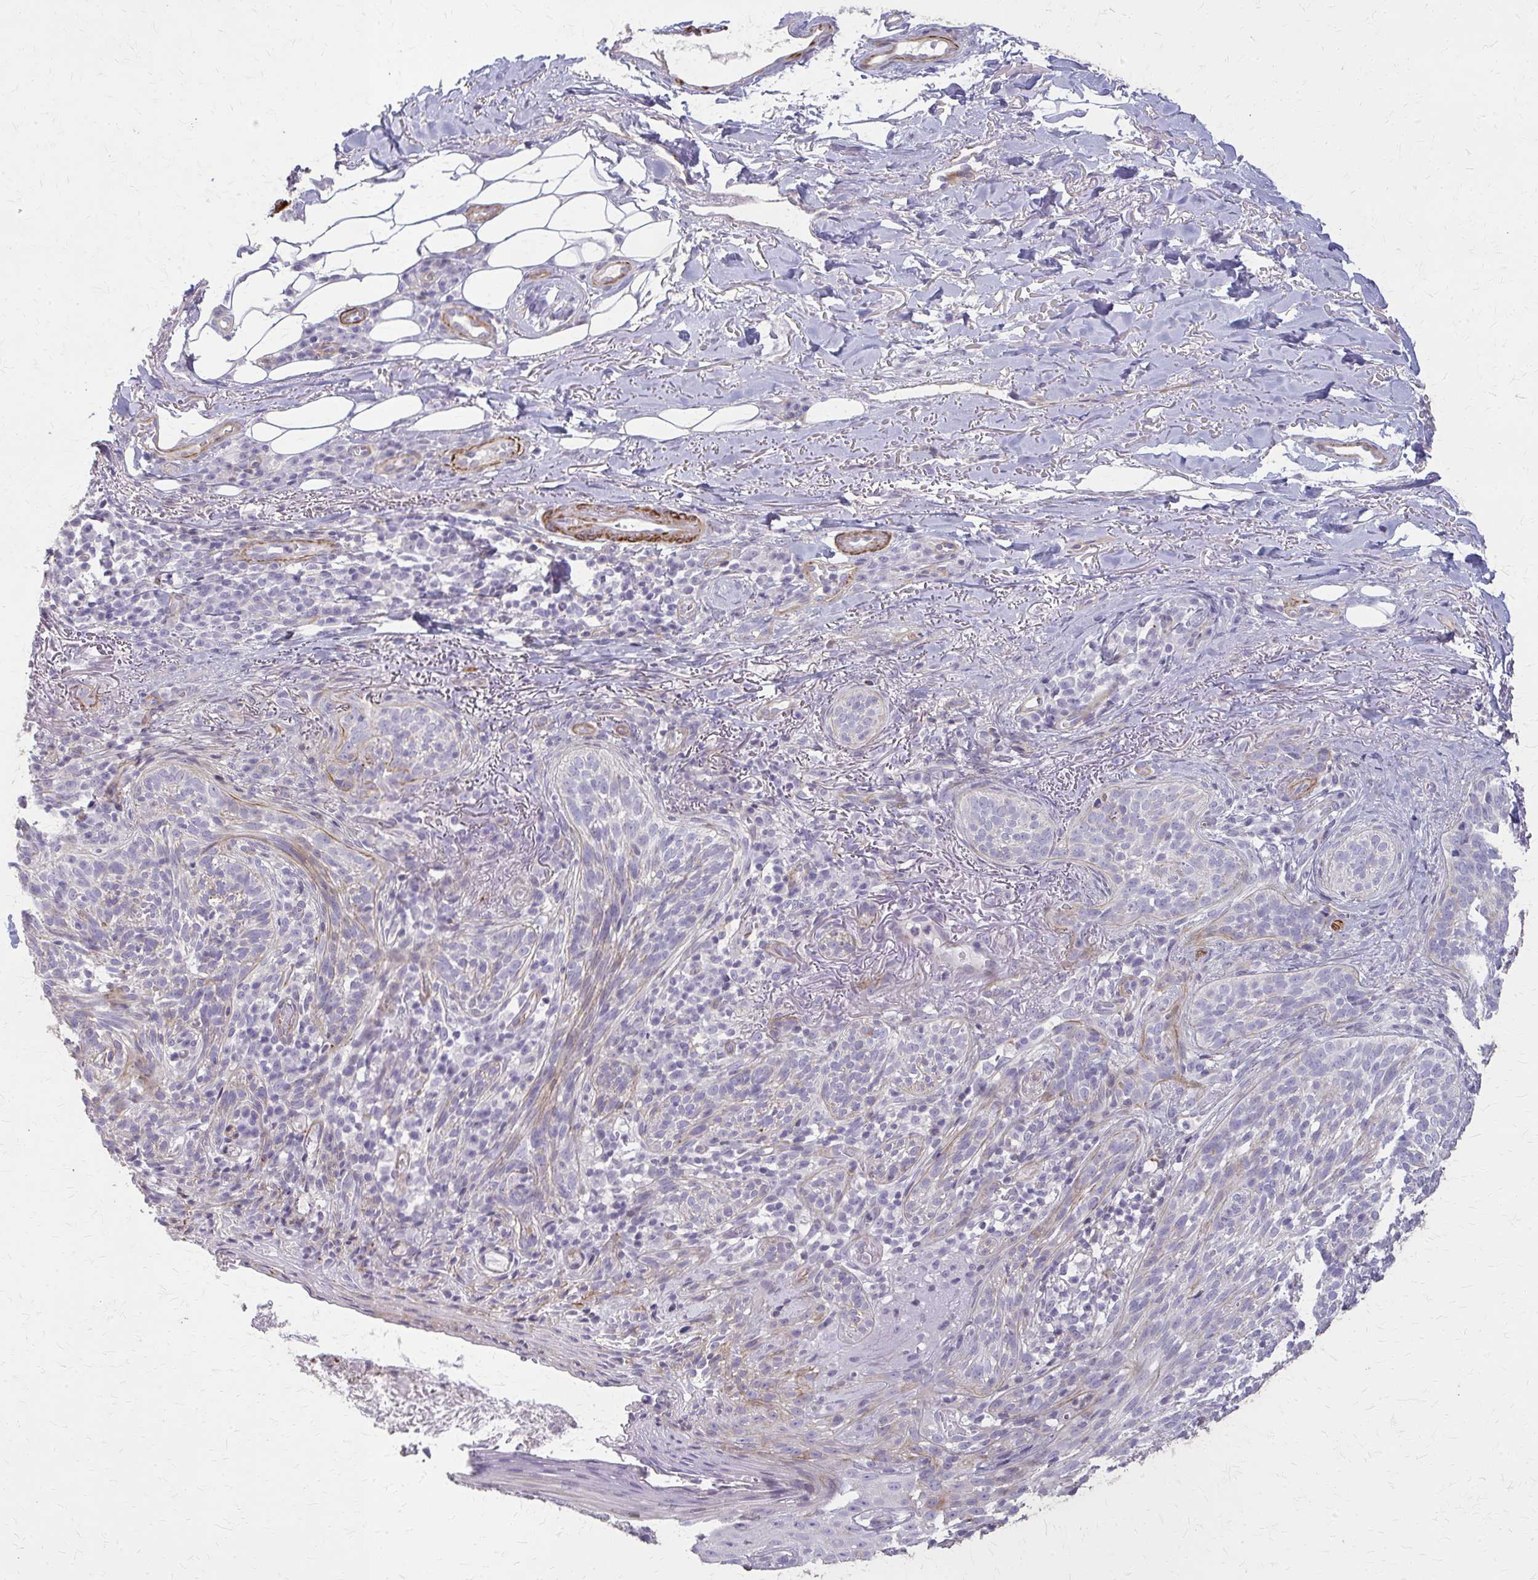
{"staining": {"intensity": "negative", "quantity": "none", "location": "none"}, "tissue": "skin cancer", "cell_type": "Tumor cells", "image_type": "cancer", "snomed": [{"axis": "morphology", "description": "Basal cell carcinoma"}, {"axis": "topography", "description": "Skin"}, {"axis": "topography", "description": "Skin of head"}], "caption": "Immunohistochemical staining of skin cancer exhibits no significant expression in tumor cells.", "gene": "TENM4", "patient": {"sex": "male", "age": 62}}